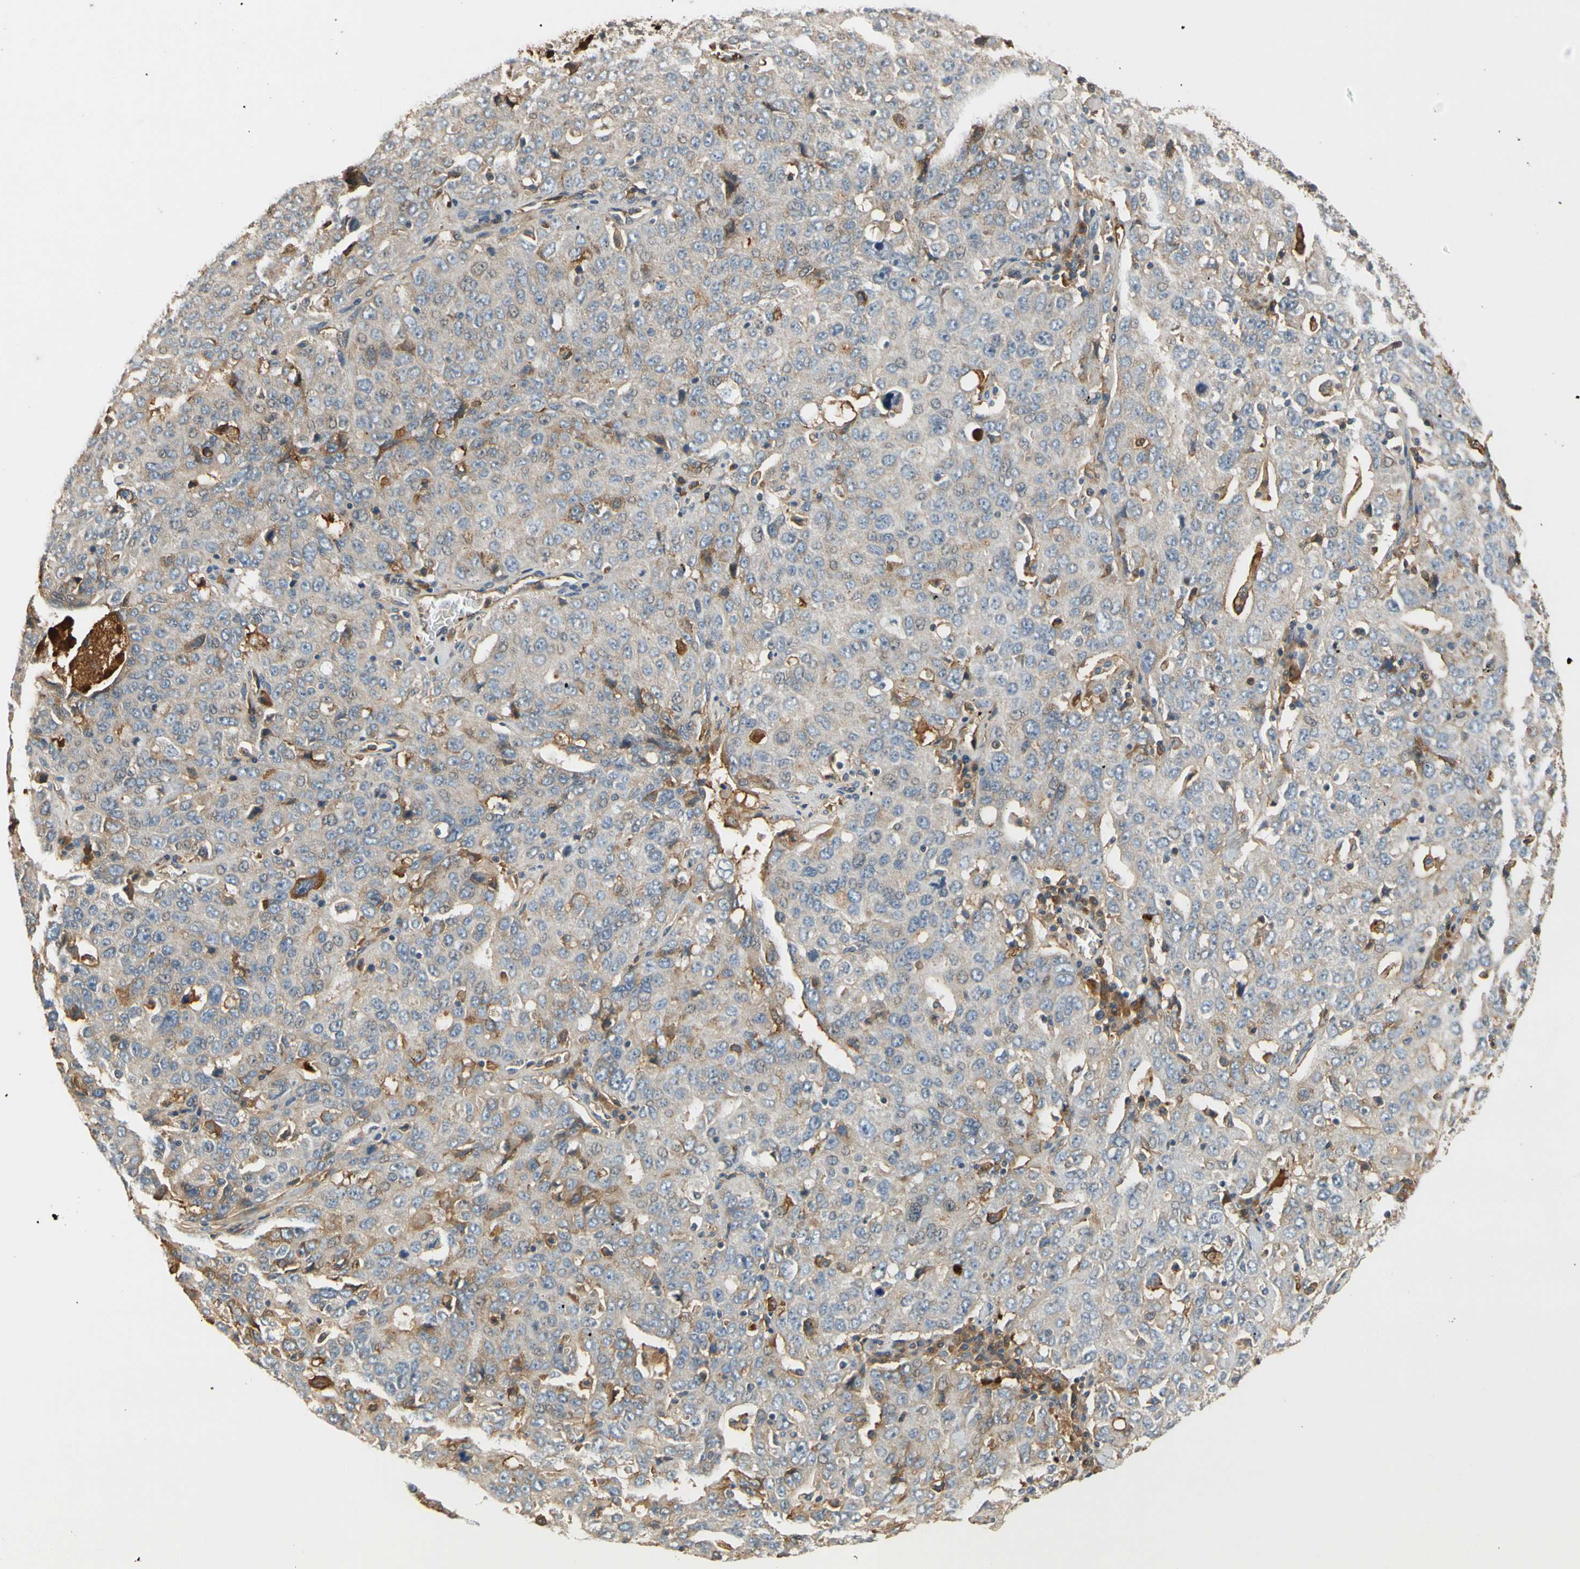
{"staining": {"intensity": "weak", "quantity": ">75%", "location": "cytoplasmic/membranous"}, "tissue": "ovarian cancer", "cell_type": "Tumor cells", "image_type": "cancer", "snomed": [{"axis": "morphology", "description": "Carcinoma, endometroid"}, {"axis": "topography", "description": "Ovary"}], "caption": "A high-resolution histopathology image shows IHC staining of endometroid carcinoma (ovarian), which reveals weak cytoplasmic/membranous staining in approximately >75% of tumor cells.", "gene": "C4A", "patient": {"sex": "female", "age": 62}}